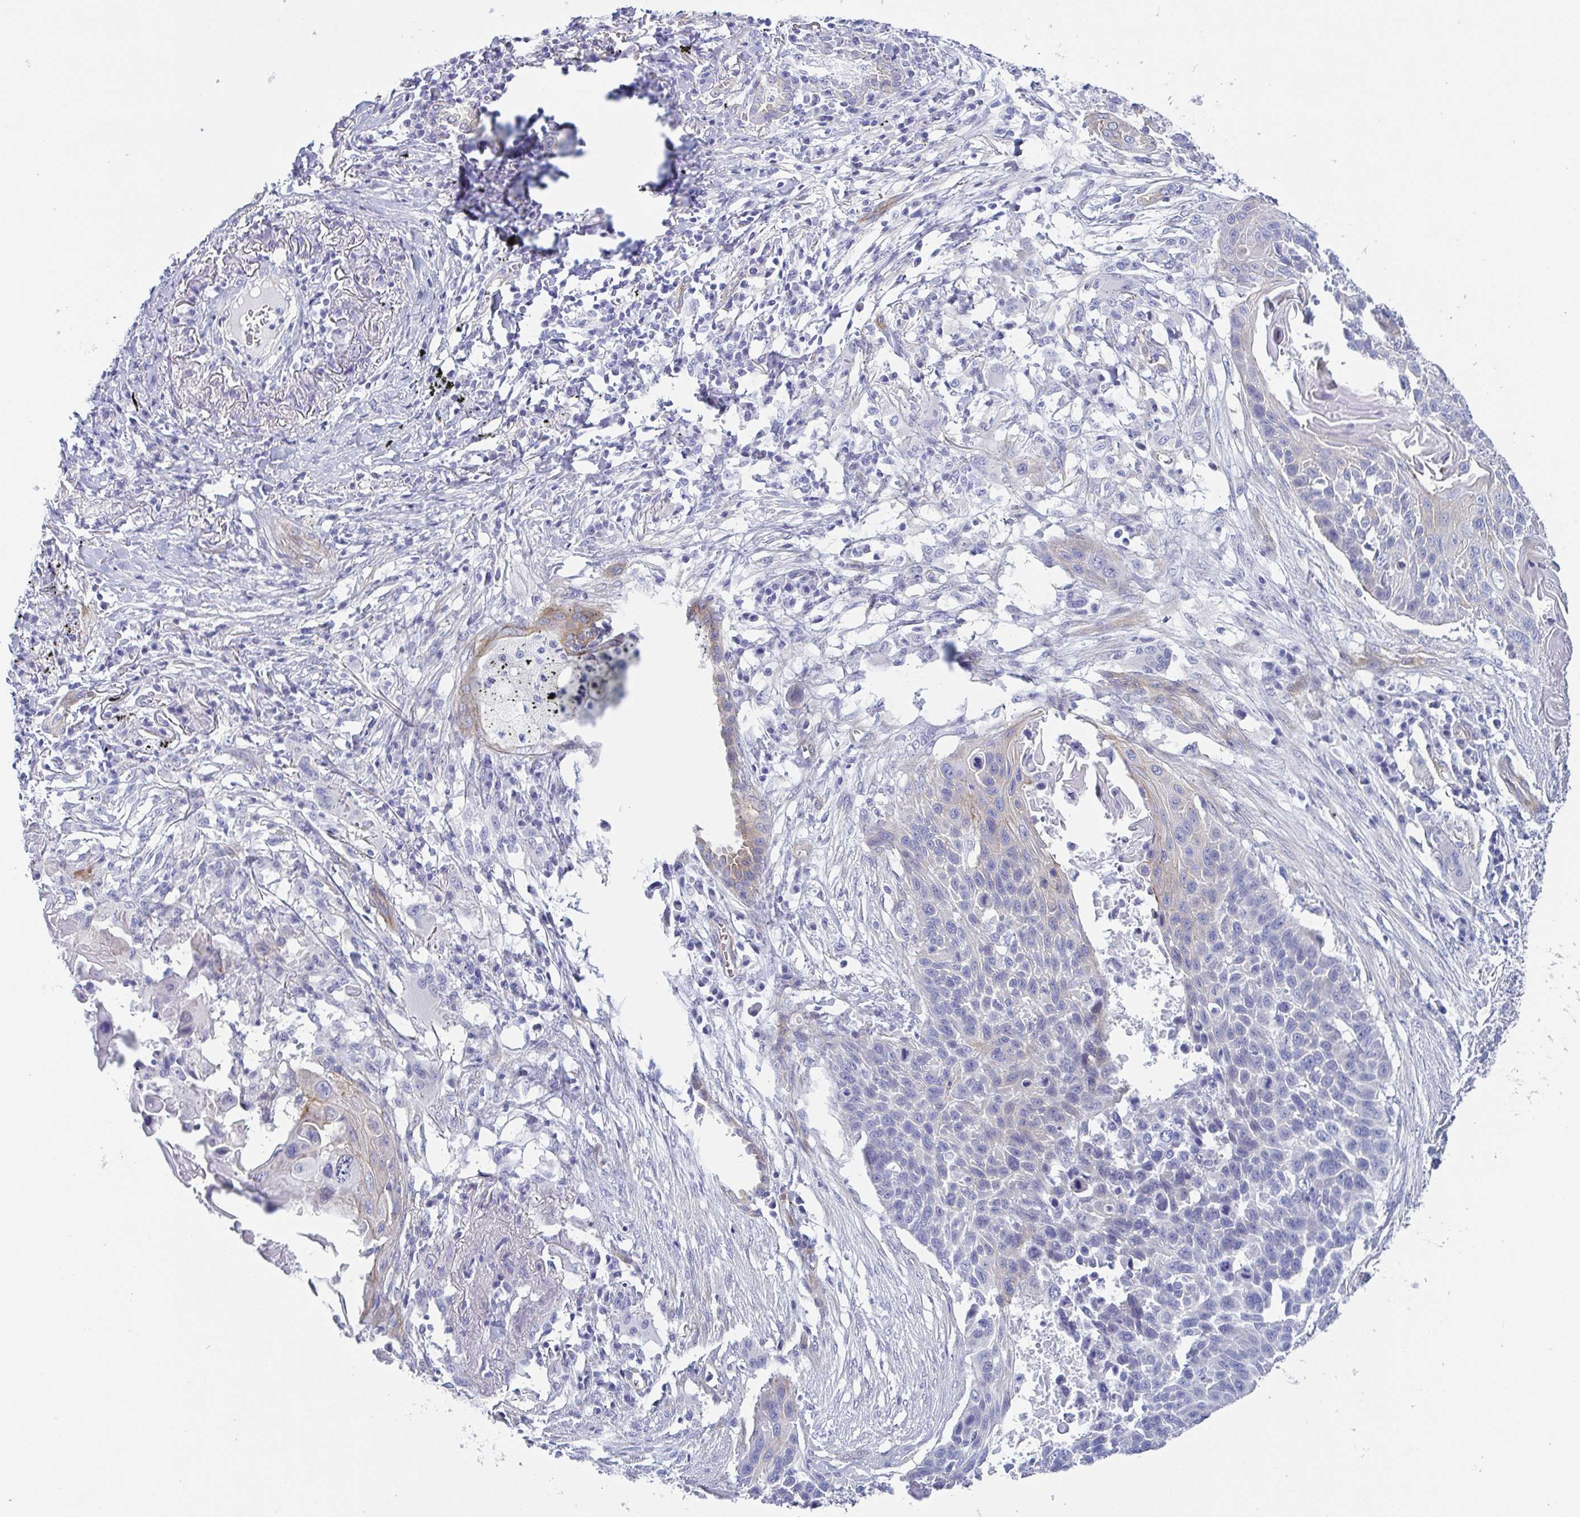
{"staining": {"intensity": "negative", "quantity": "none", "location": "none"}, "tissue": "lung cancer", "cell_type": "Tumor cells", "image_type": "cancer", "snomed": [{"axis": "morphology", "description": "Squamous cell carcinoma, NOS"}, {"axis": "topography", "description": "Lung"}], "caption": "Tumor cells are negative for protein expression in human lung cancer (squamous cell carcinoma). (Immunohistochemistry, brightfield microscopy, high magnification).", "gene": "DYNC1I1", "patient": {"sex": "male", "age": 78}}